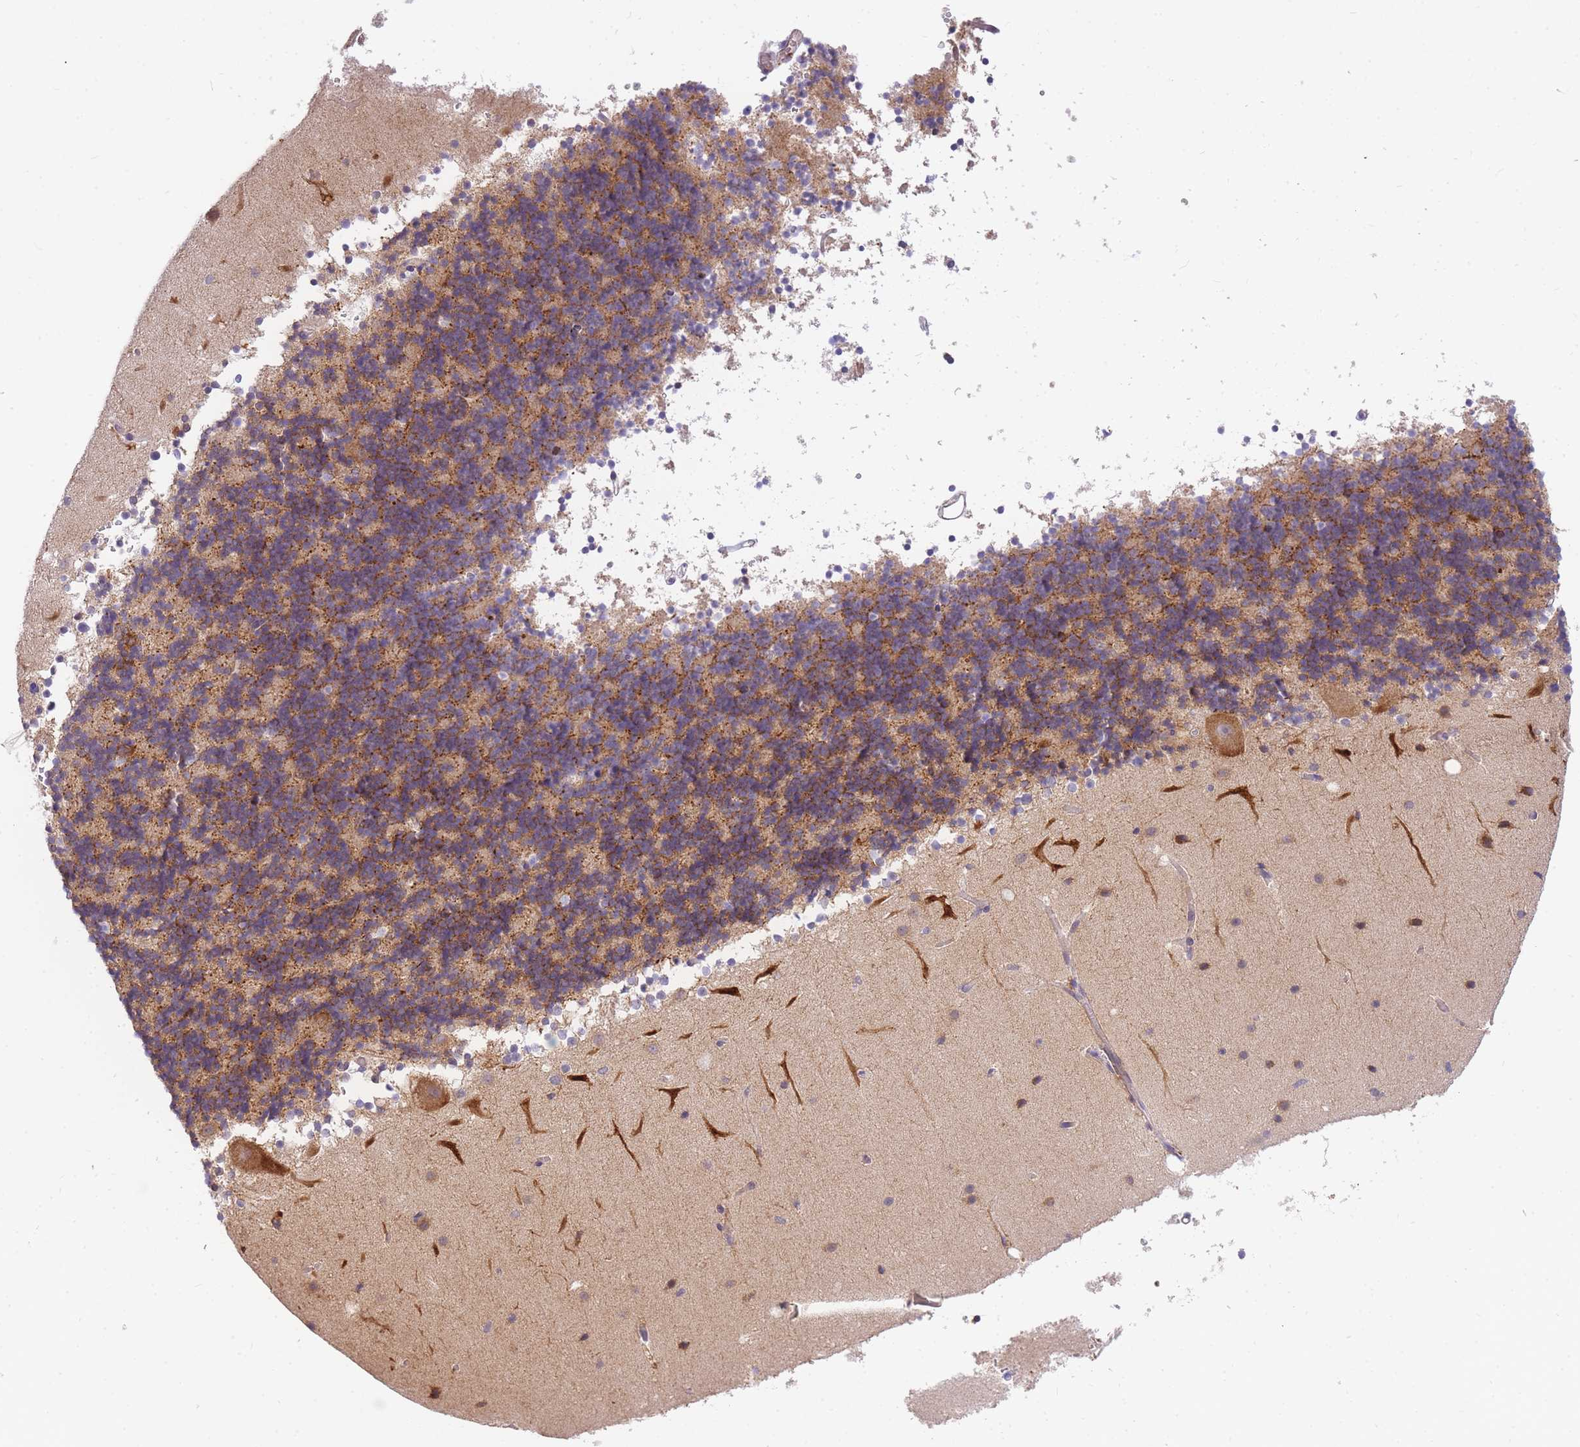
{"staining": {"intensity": "moderate", "quantity": "25%-75%", "location": "cytoplasmic/membranous"}, "tissue": "cerebellum", "cell_type": "Cells in granular layer", "image_type": "normal", "snomed": [{"axis": "morphology", "description": "Normal tissue, NOS"}, {"axis": "topography", "description": "Cerebellum"}], "caption": "Immunohistochemistry (IHC) of unremarkable human cerebellum exhibits medium levels of moderate cytoplasmic/membranous expression in approximately 25%-75% of cells in granular layer. (Stains: DAB (3,3'-diaminobenzidine) in brown, nuclei in blue, Microscopy: brightfield microscopy at high magnification).", "gene": "S100PBP", "patient": {"sex": "male", "age": 57}}